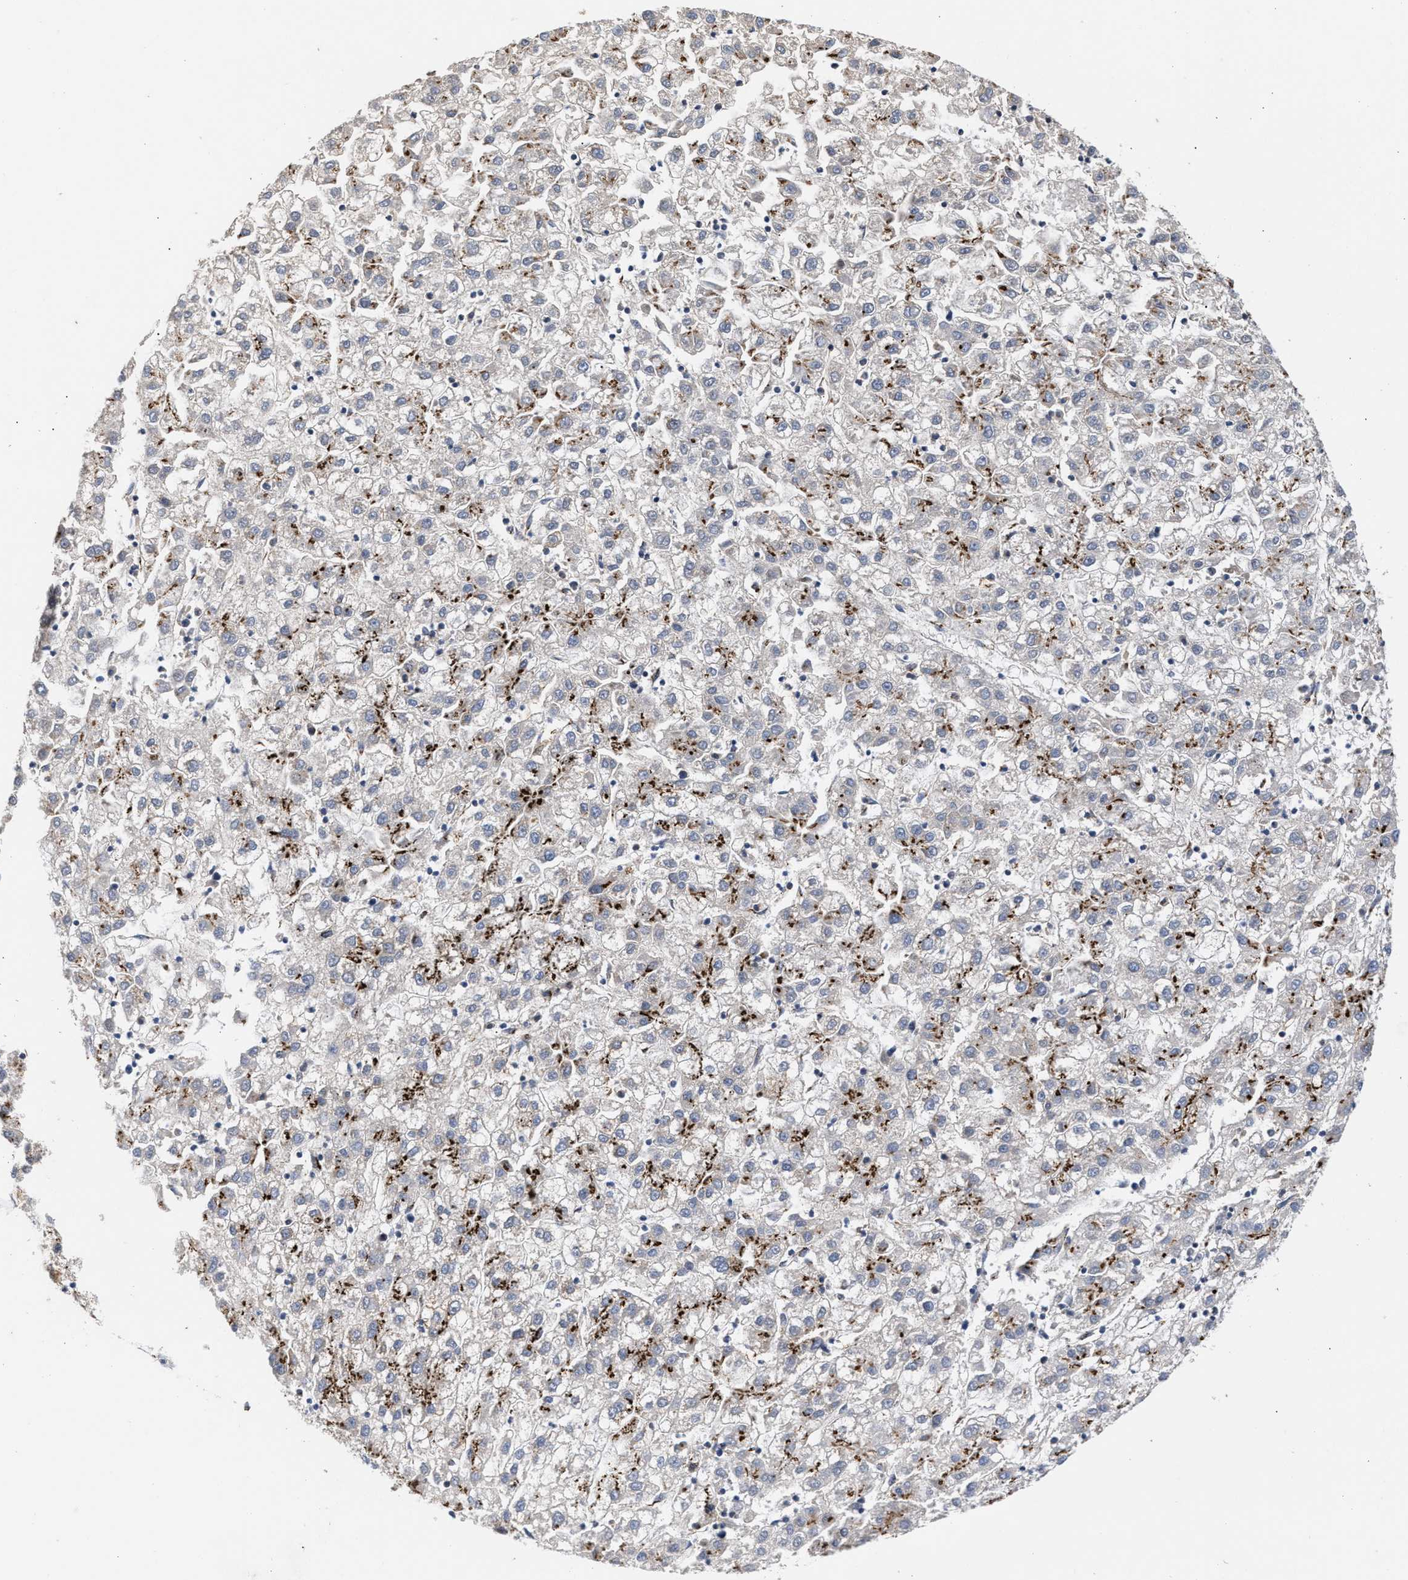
{"staining": {"intensity": "strong", "quantity": "25%-75%", "location": "cytoplasmic/membranous"}, "tissue": "liver cancer", "cell_type": "Tumor cells", "image_type": "cancer", "snomed": [{"axis": "morphology", "description": "Carcinoma, Hepatocellular, NOS"}, {"axis": "topography", "description": "Liver"}], "caption": "Immunohistochemistry (IHC) staining of hepatocellular carcinoma (liver), which displays high levels of strong cytoplasmic/membranous expression in approximately 25%-75% of tumor cells indicating strong cytoplasmic/membranous protein expression. The staining was performed using DAB (3,3'-diaminobenzidine) (brown) for protein detection and nuclei were counterstained in hematoxylin (blue).", "gene": "CCL2", "patient": {"sex": "male", "age": 72}}